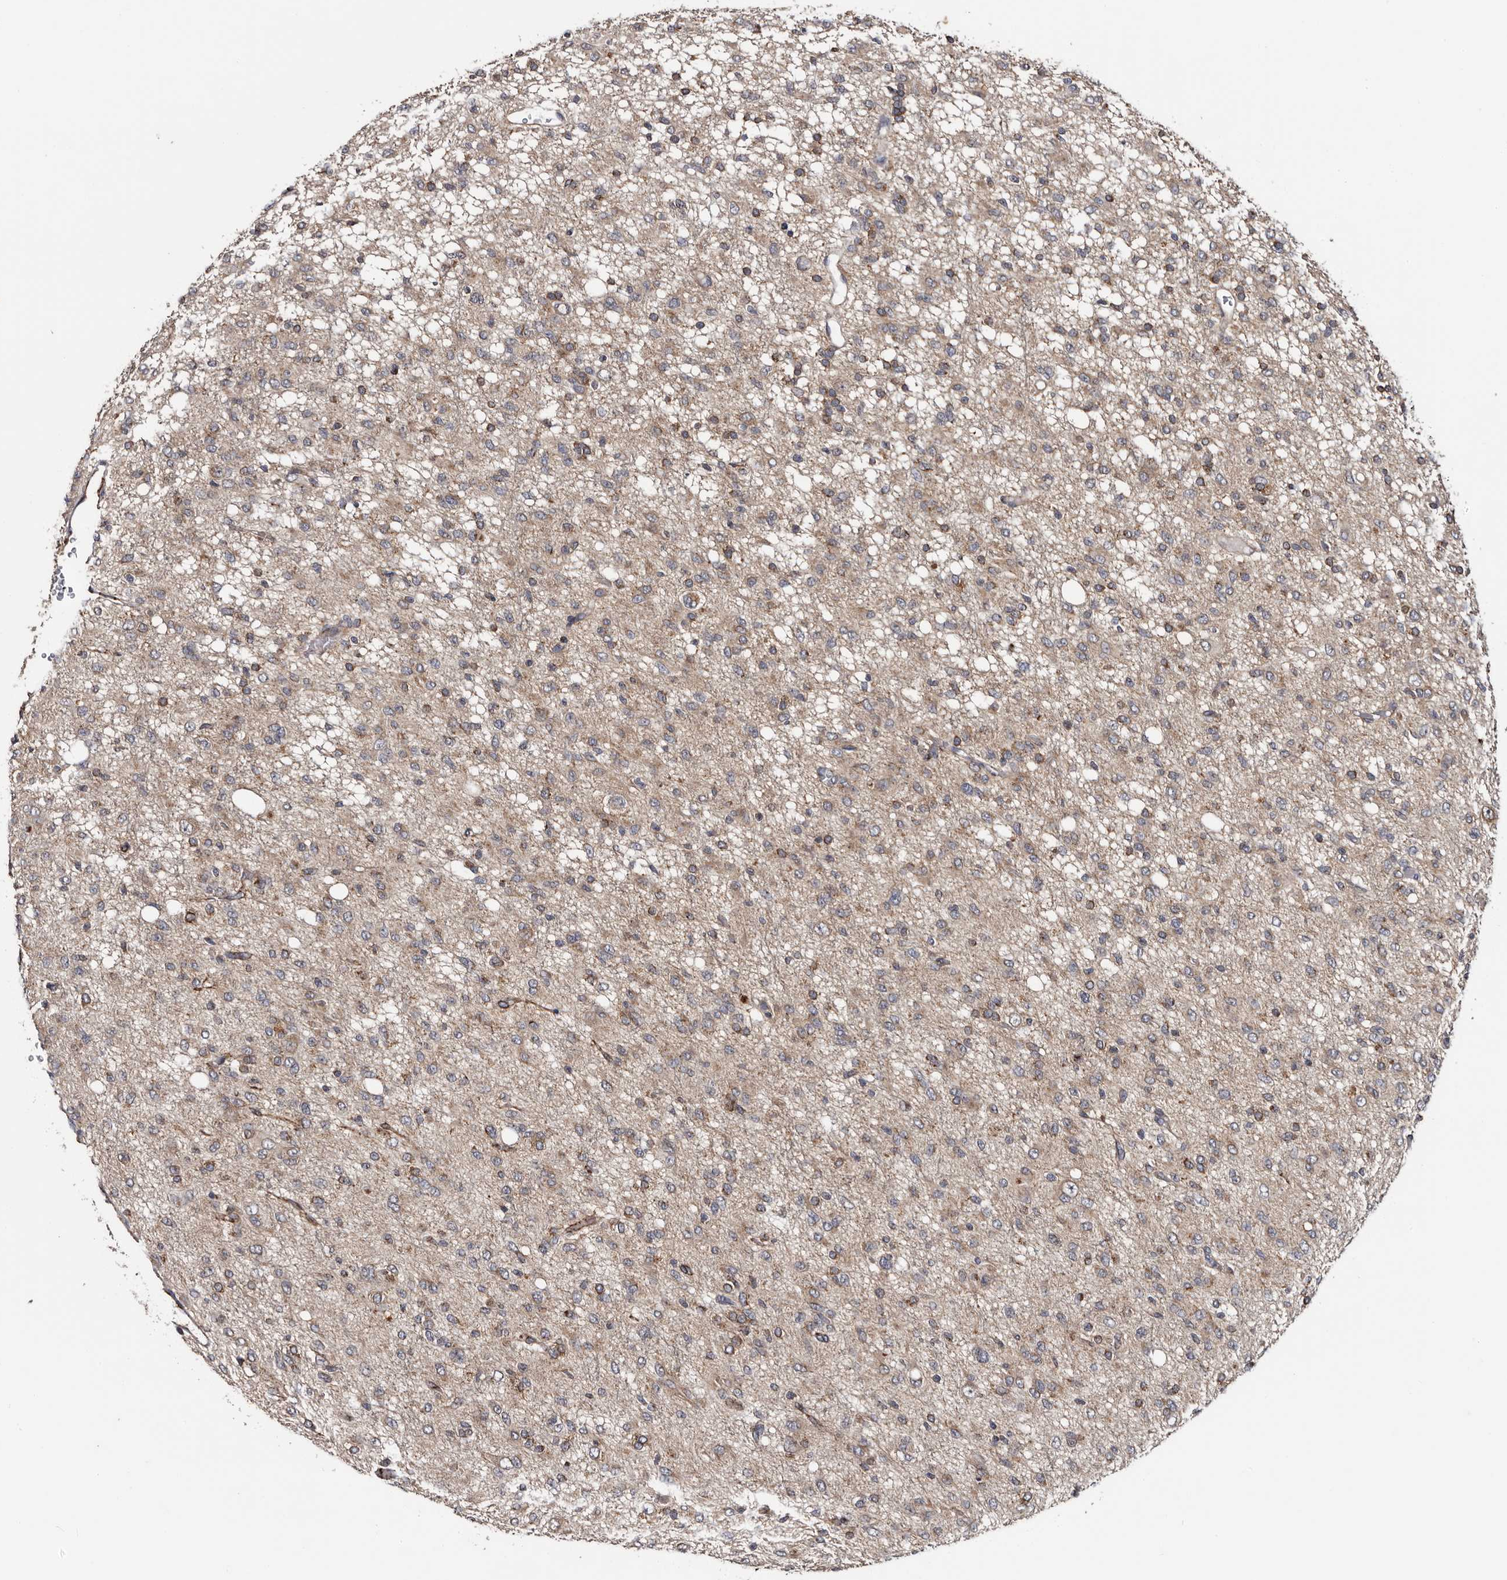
{"staining": {"intensity": "weak", "quantity": "<25%", "location": "cytoplasmic/membranous"}, "tissue": "glioma", "cell_type": "Tumor cells", "image_type": "cancer", "snomed": [{"axis": "morphology", "description": "Glioma, malignant, High grade"}, {"axis": "topography", "description": "Brain"}], "caption": "A high-resolution histopathology image shows immunohistochemistry (IHC) staining of glioma, which exhibits no significant staining in tumor cells.", "gene": "ARMCX2", "patient": {"sex": "female", "age": 59}}